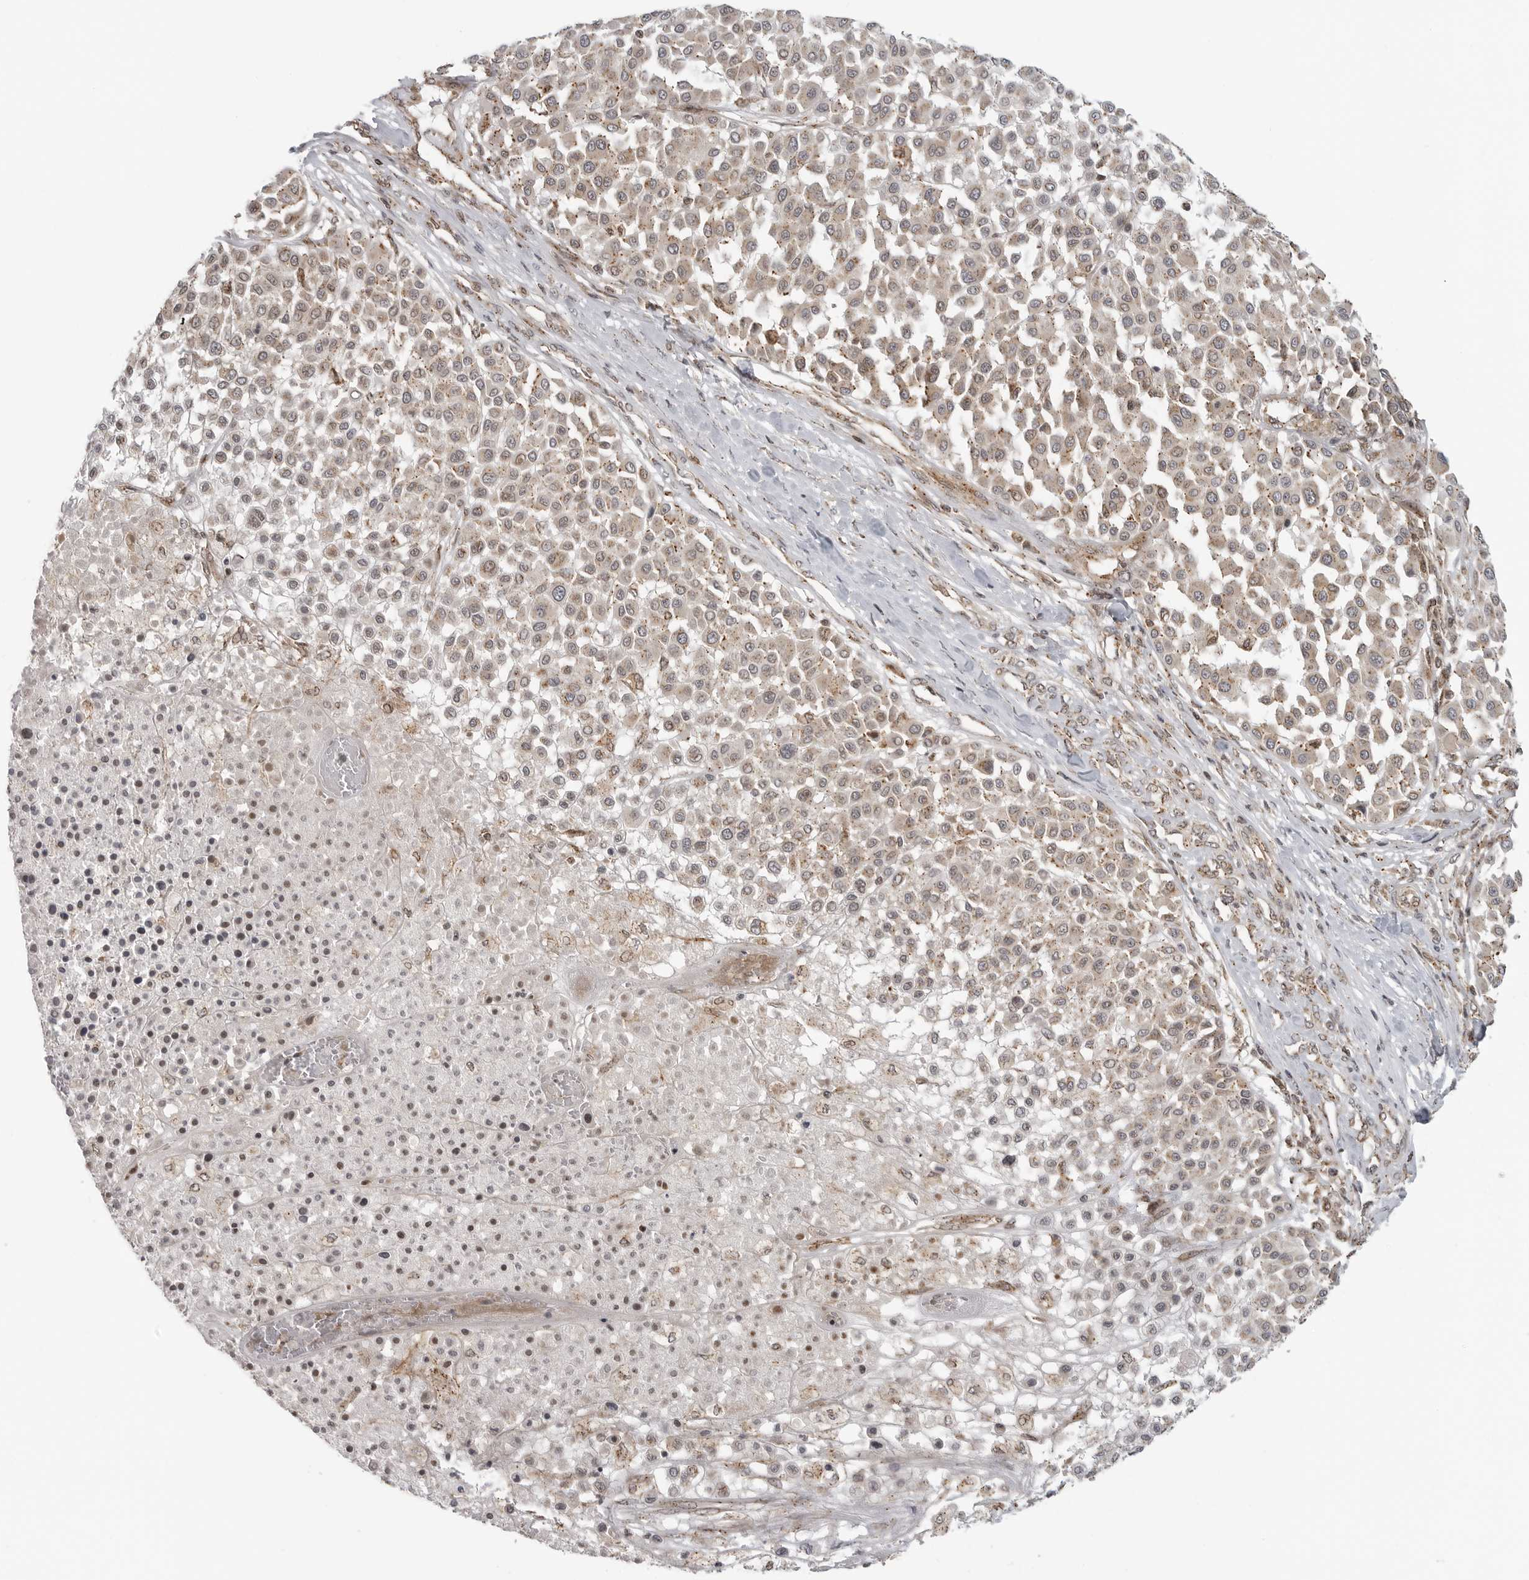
{"staining": {"intensity": "negative", "quantity": "none", "location": "none"}, "tissue": "melanoma", "cell_type": "Tumor cells", "image_type": "cancer", "snomed": [{"axis": "morphology", "description": "Malignant melanoma, Metastatic site"}, {"axis": "topography", "description": "Soft tissue"}], "caption": "High magnification brightfield microscopy of malignant melanoma (metastatic site) stained with DAB (3,3'-diaminobenzidine) (brown) and counterstained with hematoxylin (blue): tumor cells show no significant positivity. (Stains: DAB immunohistochemistry (IHC) with hematoxylin counter stain, Microscopy: brightfield microscopy at high magnification).", "gene": "COPA", "patient": {"sex": "male", "age": 41}}